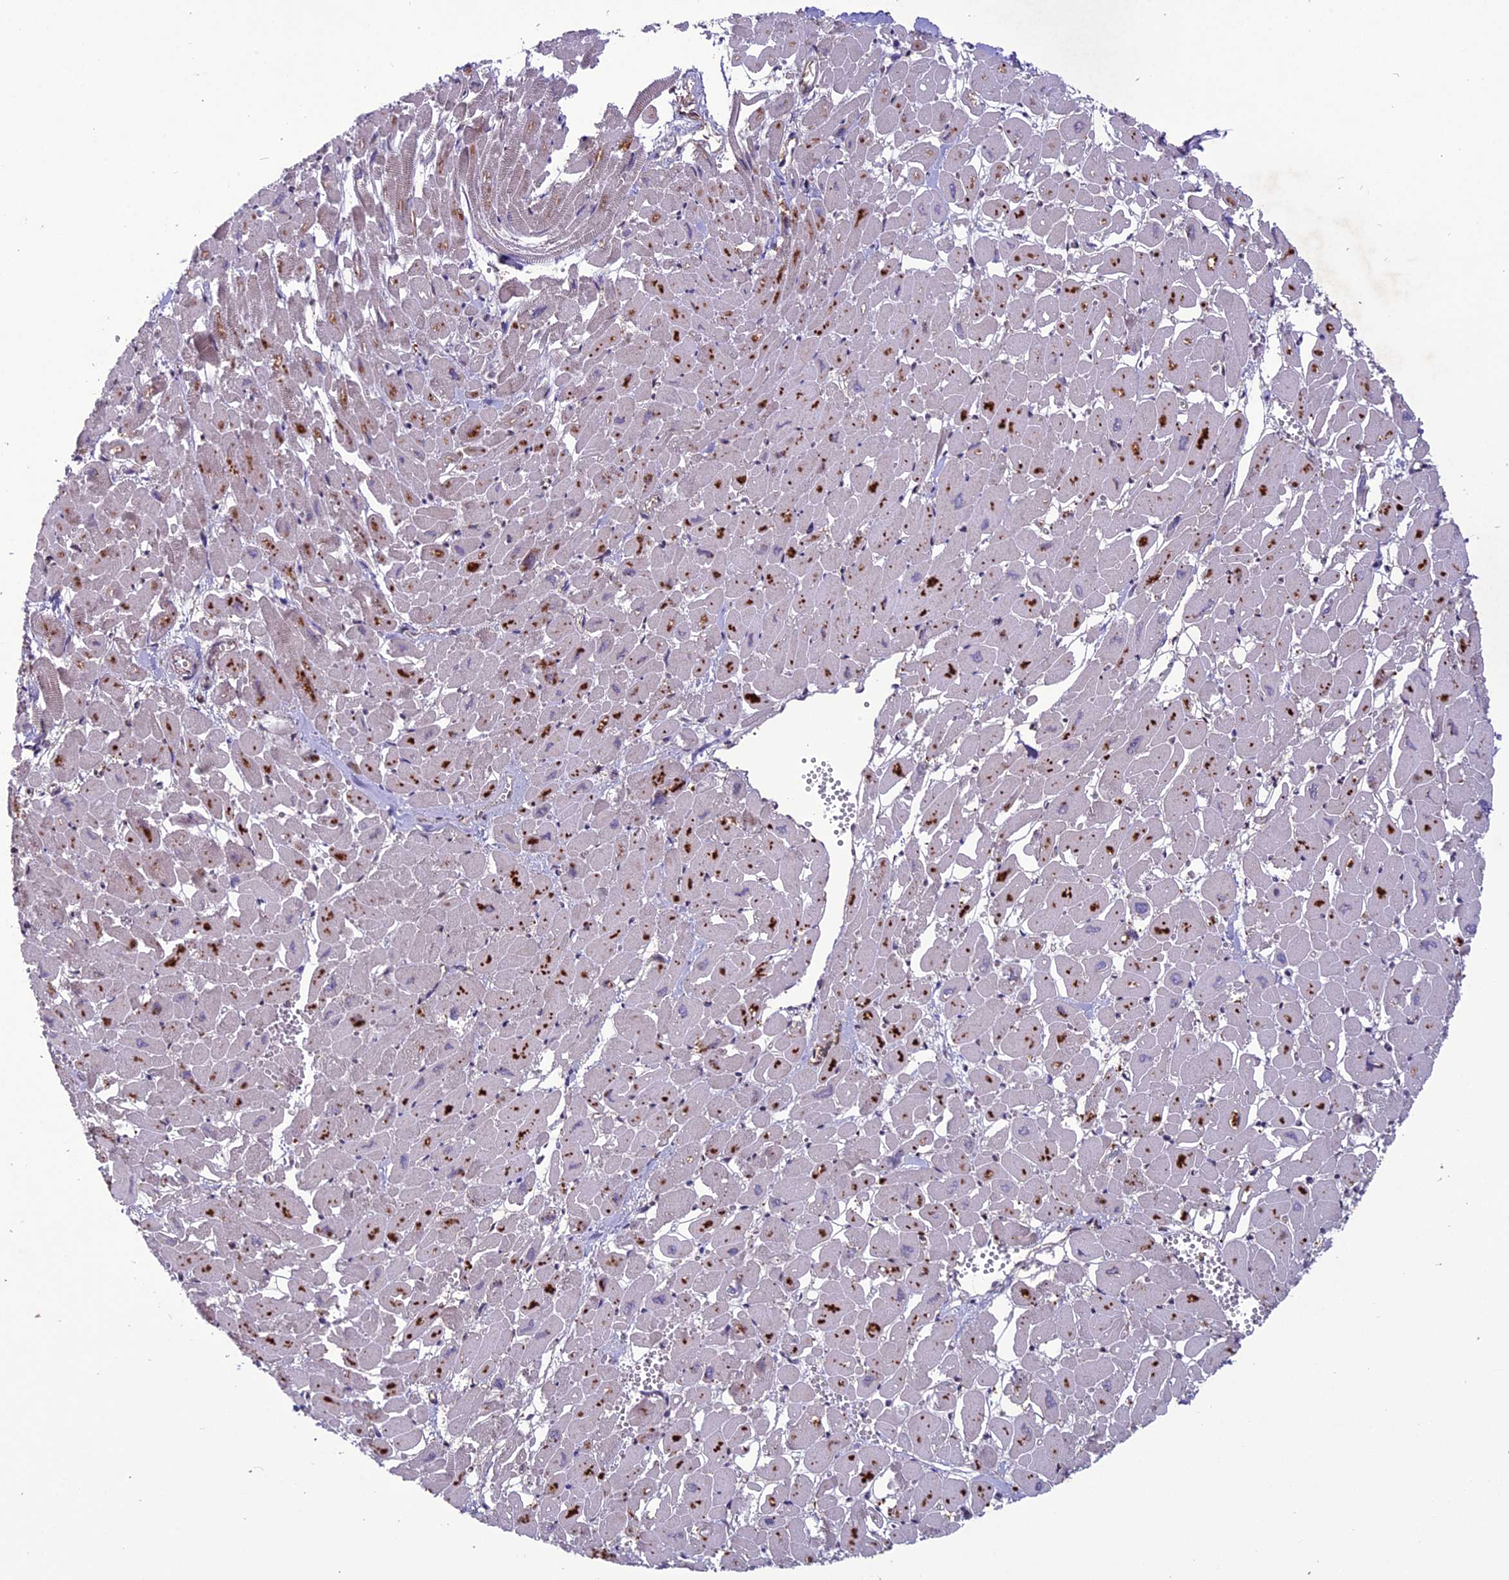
{"staining": {"intensity": "strong", "quantity": "<25%", "location": "cytoplasmic/membranous"}, "tissue": "heart muscle", "cell_type": "Cardiomyocytes", "image_type": "normal", "snomed": [{"axis": "morphology", "description": "Normal tissue, NOS"}, {"axis": "topography", "description": "Heart"}], "caption": "Heart muscle stained for a protein reveals strong cytoplasmic/membranous positivity in cardiomyocytes. (Brightfield microscopy of DAB IHC at high magnification).", "gene": "C3orf70", "patient": {"sex": "male", "age": 54}}